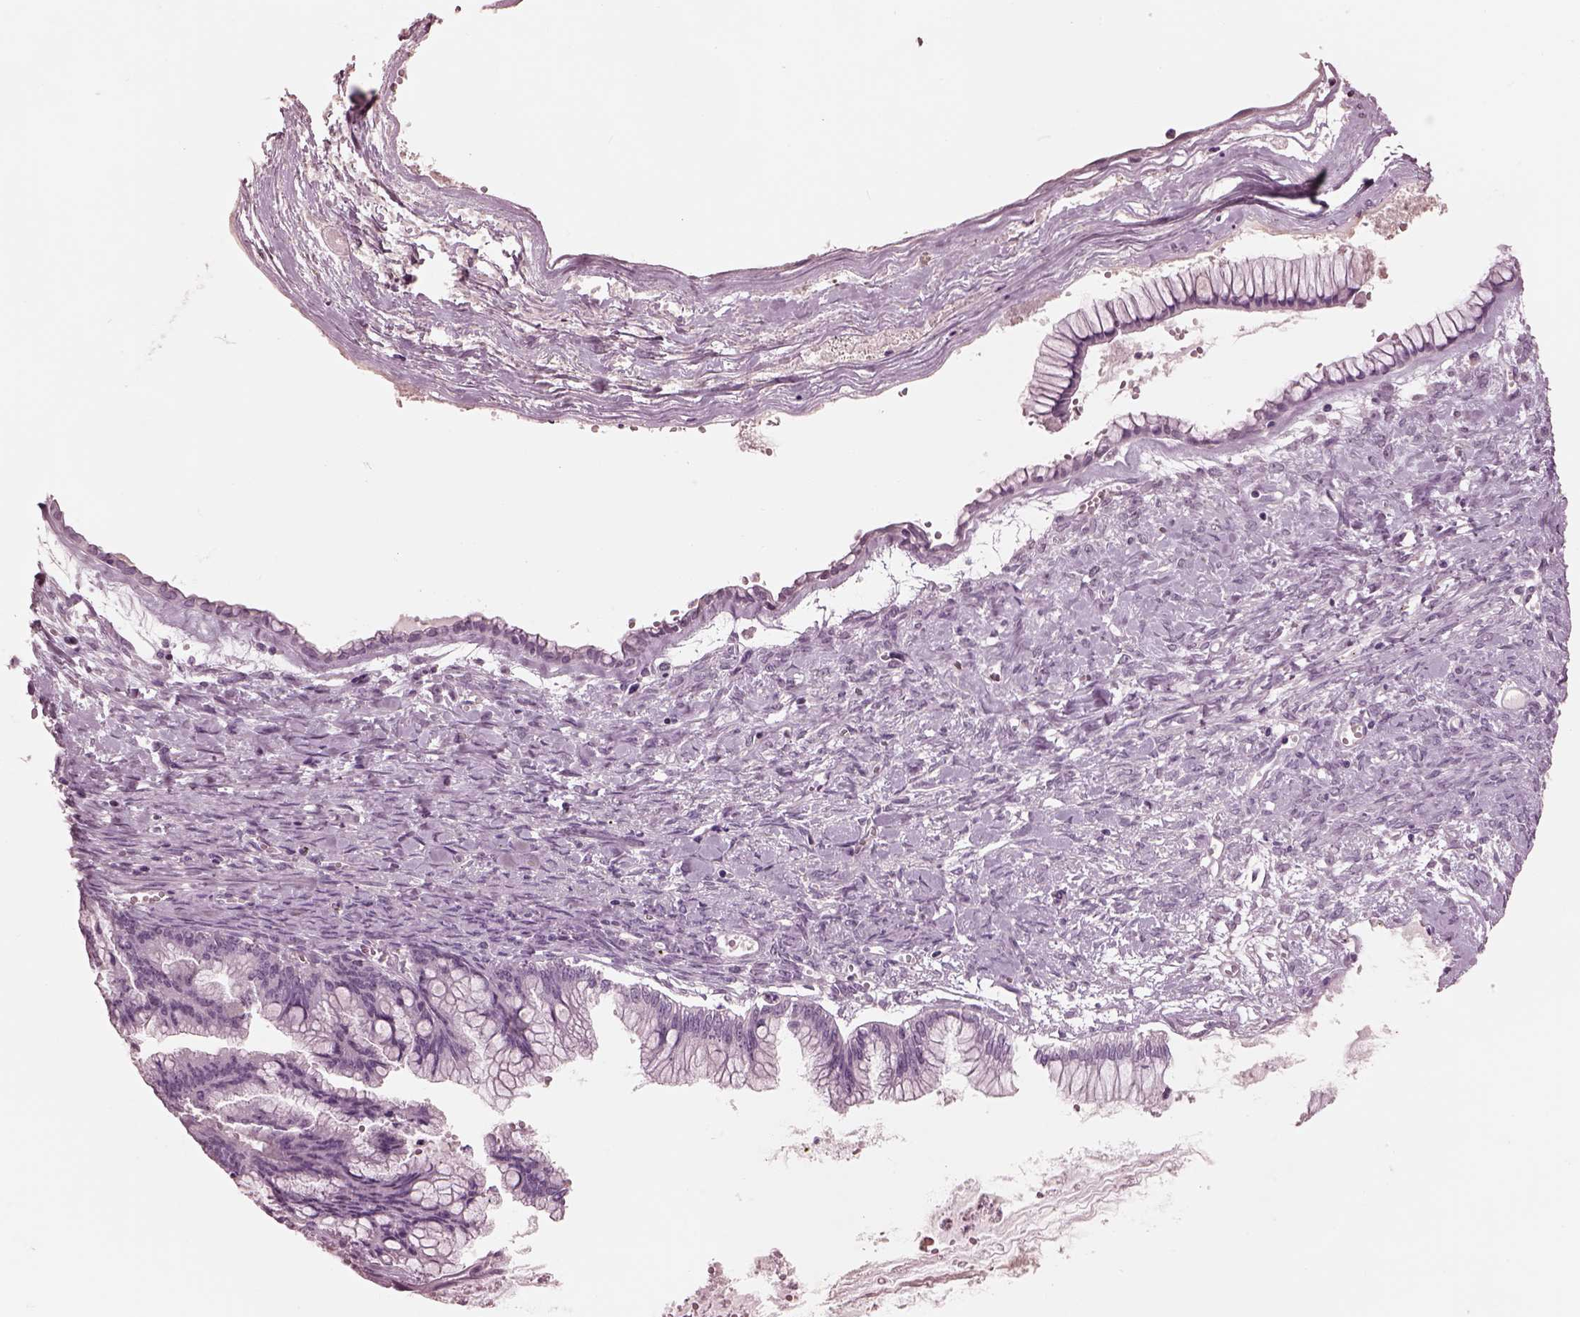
{"staining": {"intensity": "negative", "quantity": "none", "location": "none"}, "tissue": "ovarian cancer", "cell_type": "Tumor cells", "image_type": "cancer", "snomed": [{"axis": "morphology", "description": "Cystadenocarcinoma, mucinous, NOS"}, {"axis": "topography", "description": "Ovary"}], "caption": "This histopathology image is of ovarian cancer stained with immunohistochemistry to label a protein in brown with the nuclei are counter-stained blue. There is no staining in tumor cells.", "gene": "GARIN4", "patient": {"sex": "female", "age": 67}}